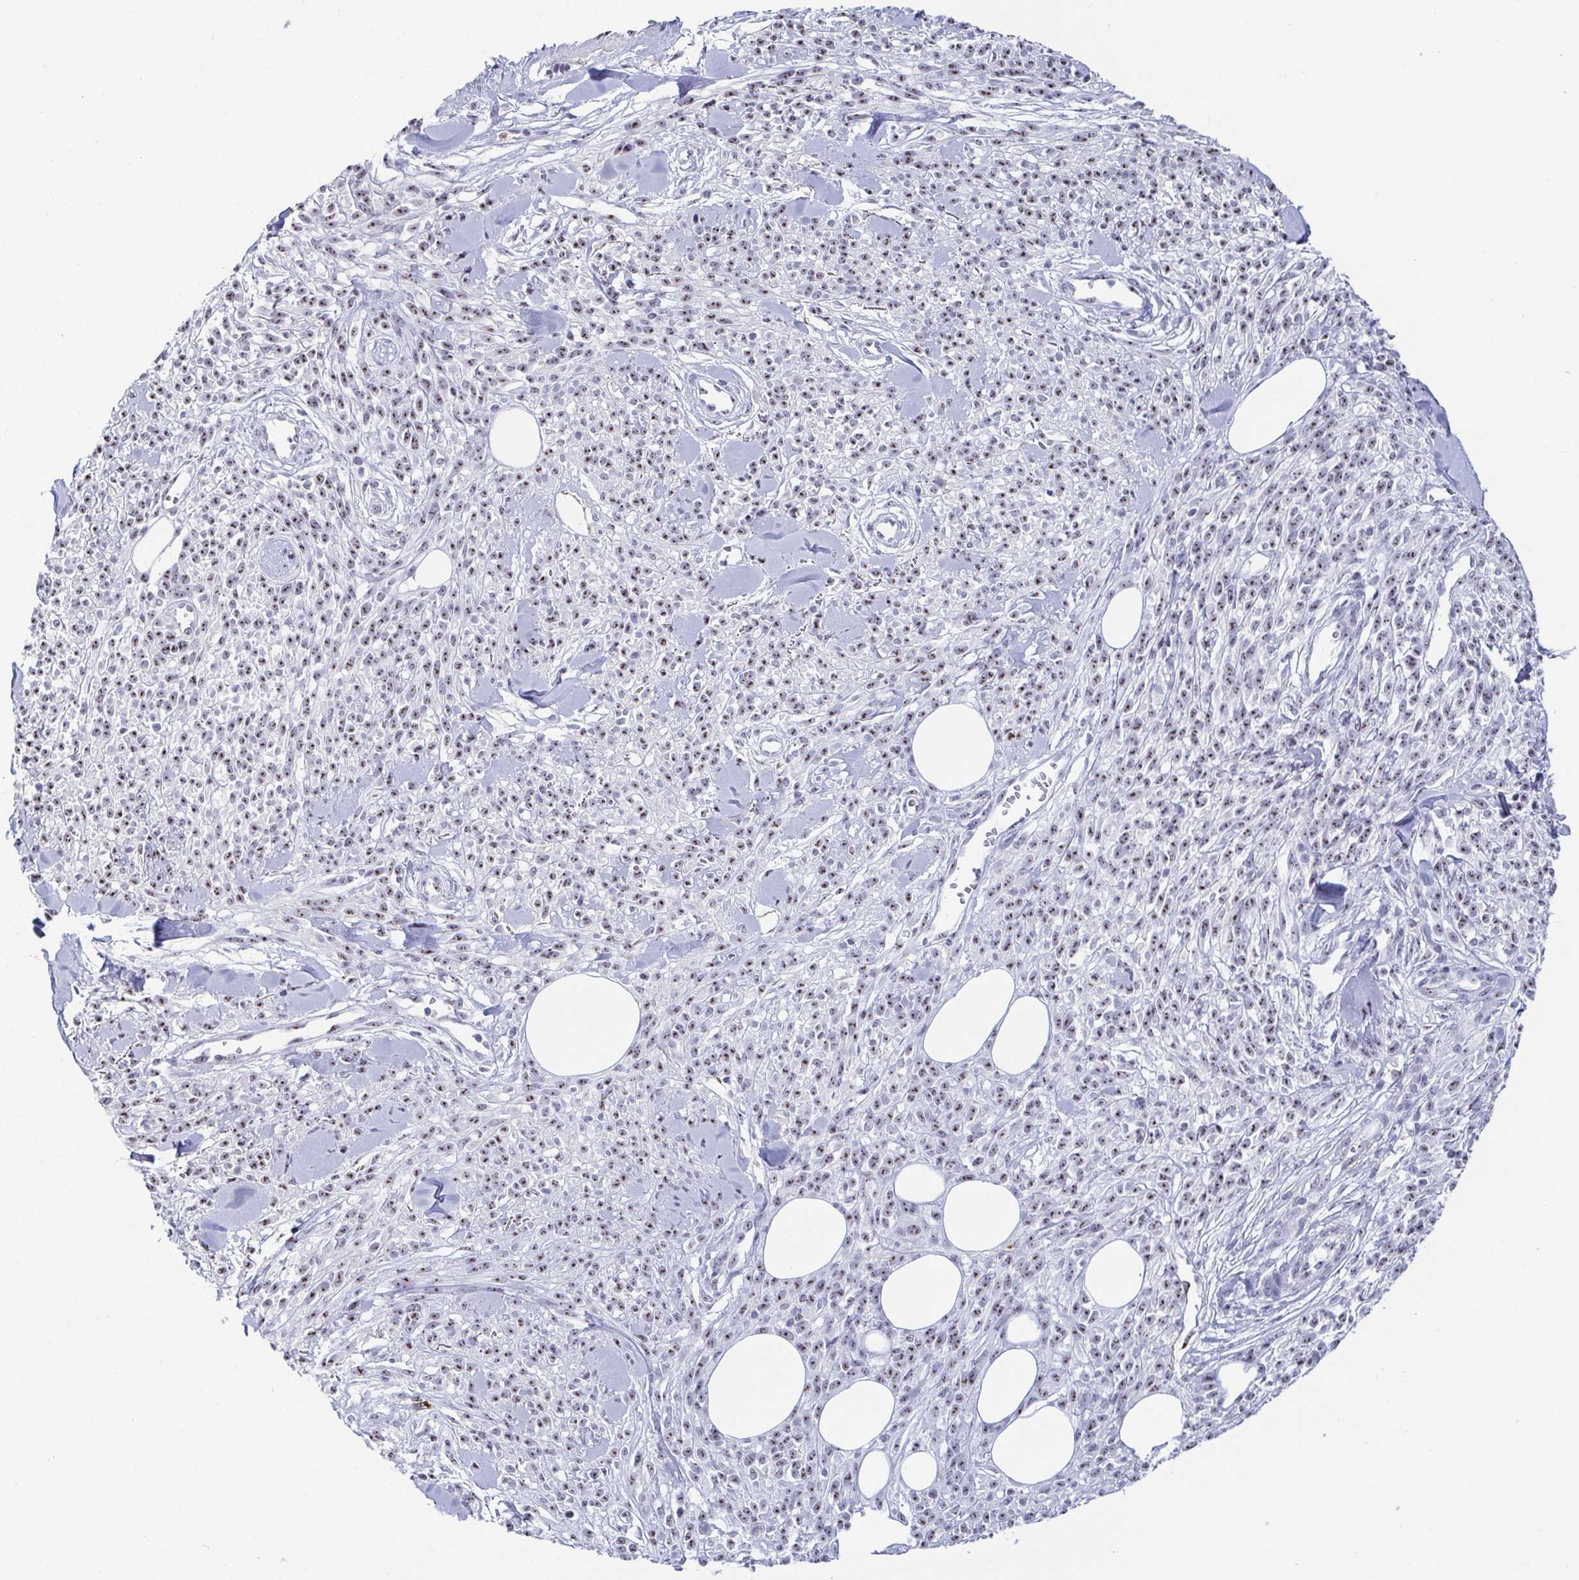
{"staining": {"intensity": "moderate", "quantity": ">75%", "location": "nuclear"}, "tissue": "melanoma", "cell_type": "Tumor cells", "image_type": "cancer", "snomed": [{"axis": "morphology", "description": "Malignant melanoma, NOS"}, {"axis": "topography", "description": "Skin"}, {"axis": "topography", "description": "Skin of trunk"}], "caption": "Moderate nuclear expression for a protein is appreciated in about >75% of tumor cells of melanoma using immunohistochemistry.", "gene": "BZW1", "patient": {"sex": "male", "age": 74}}